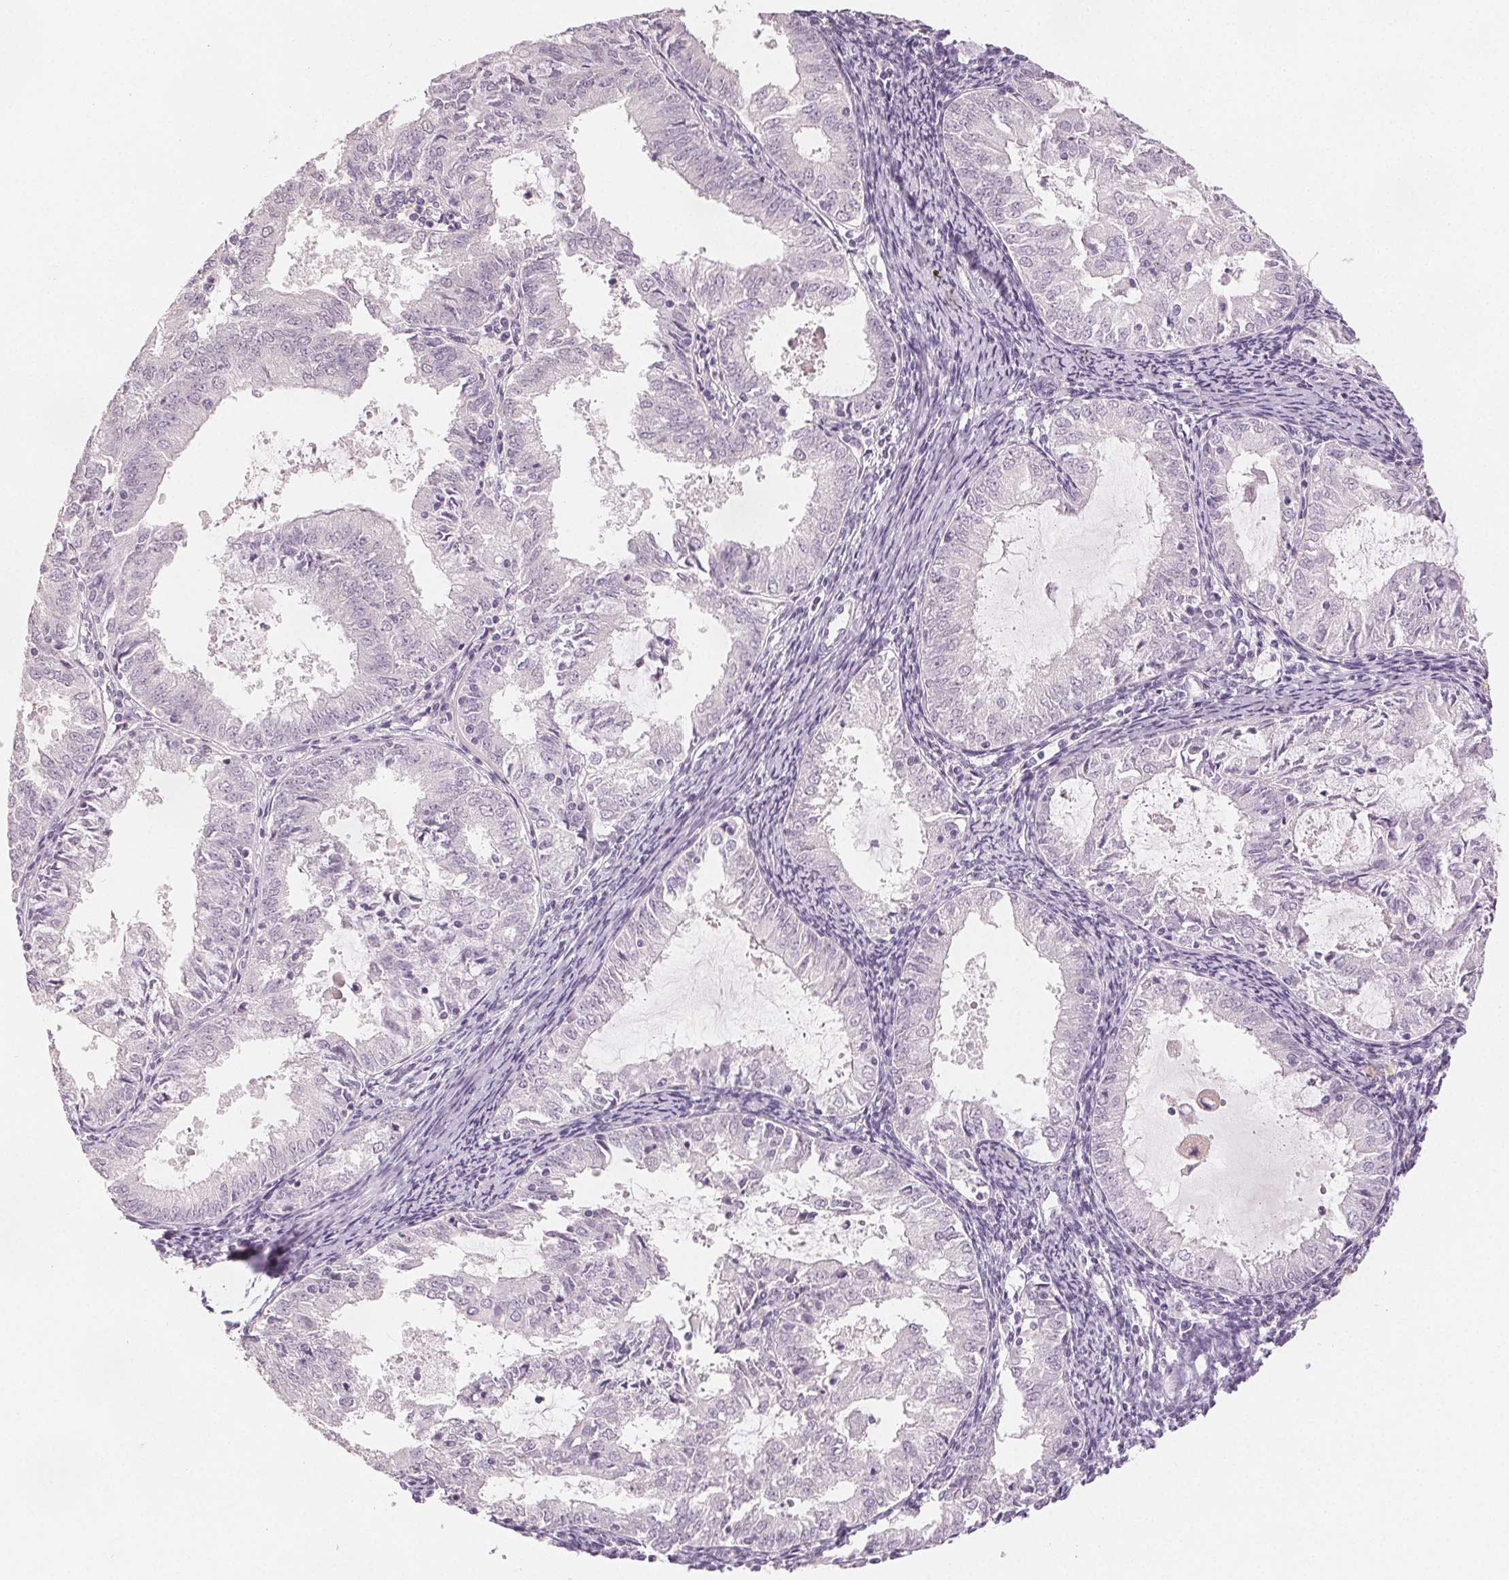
{"staining": {"intensity": "negative", "quantity": "none", "location": "none"}, "tissue": "endometrial cancer", "cell_type": "Tumor cells", "image_type": "cancer", "snomed": [{"axis": "morphology", "description": "Adenocarcinoma, NOS"}, {"axis": "topography", "description": "Endometrium"}], "caption": "Immunohistochemistry of endometrial adenocarcinoma demonstrates no staining in tumor cells.", "gene": "SLC27A5", "patient": {"sex": "female", "age": 57}}